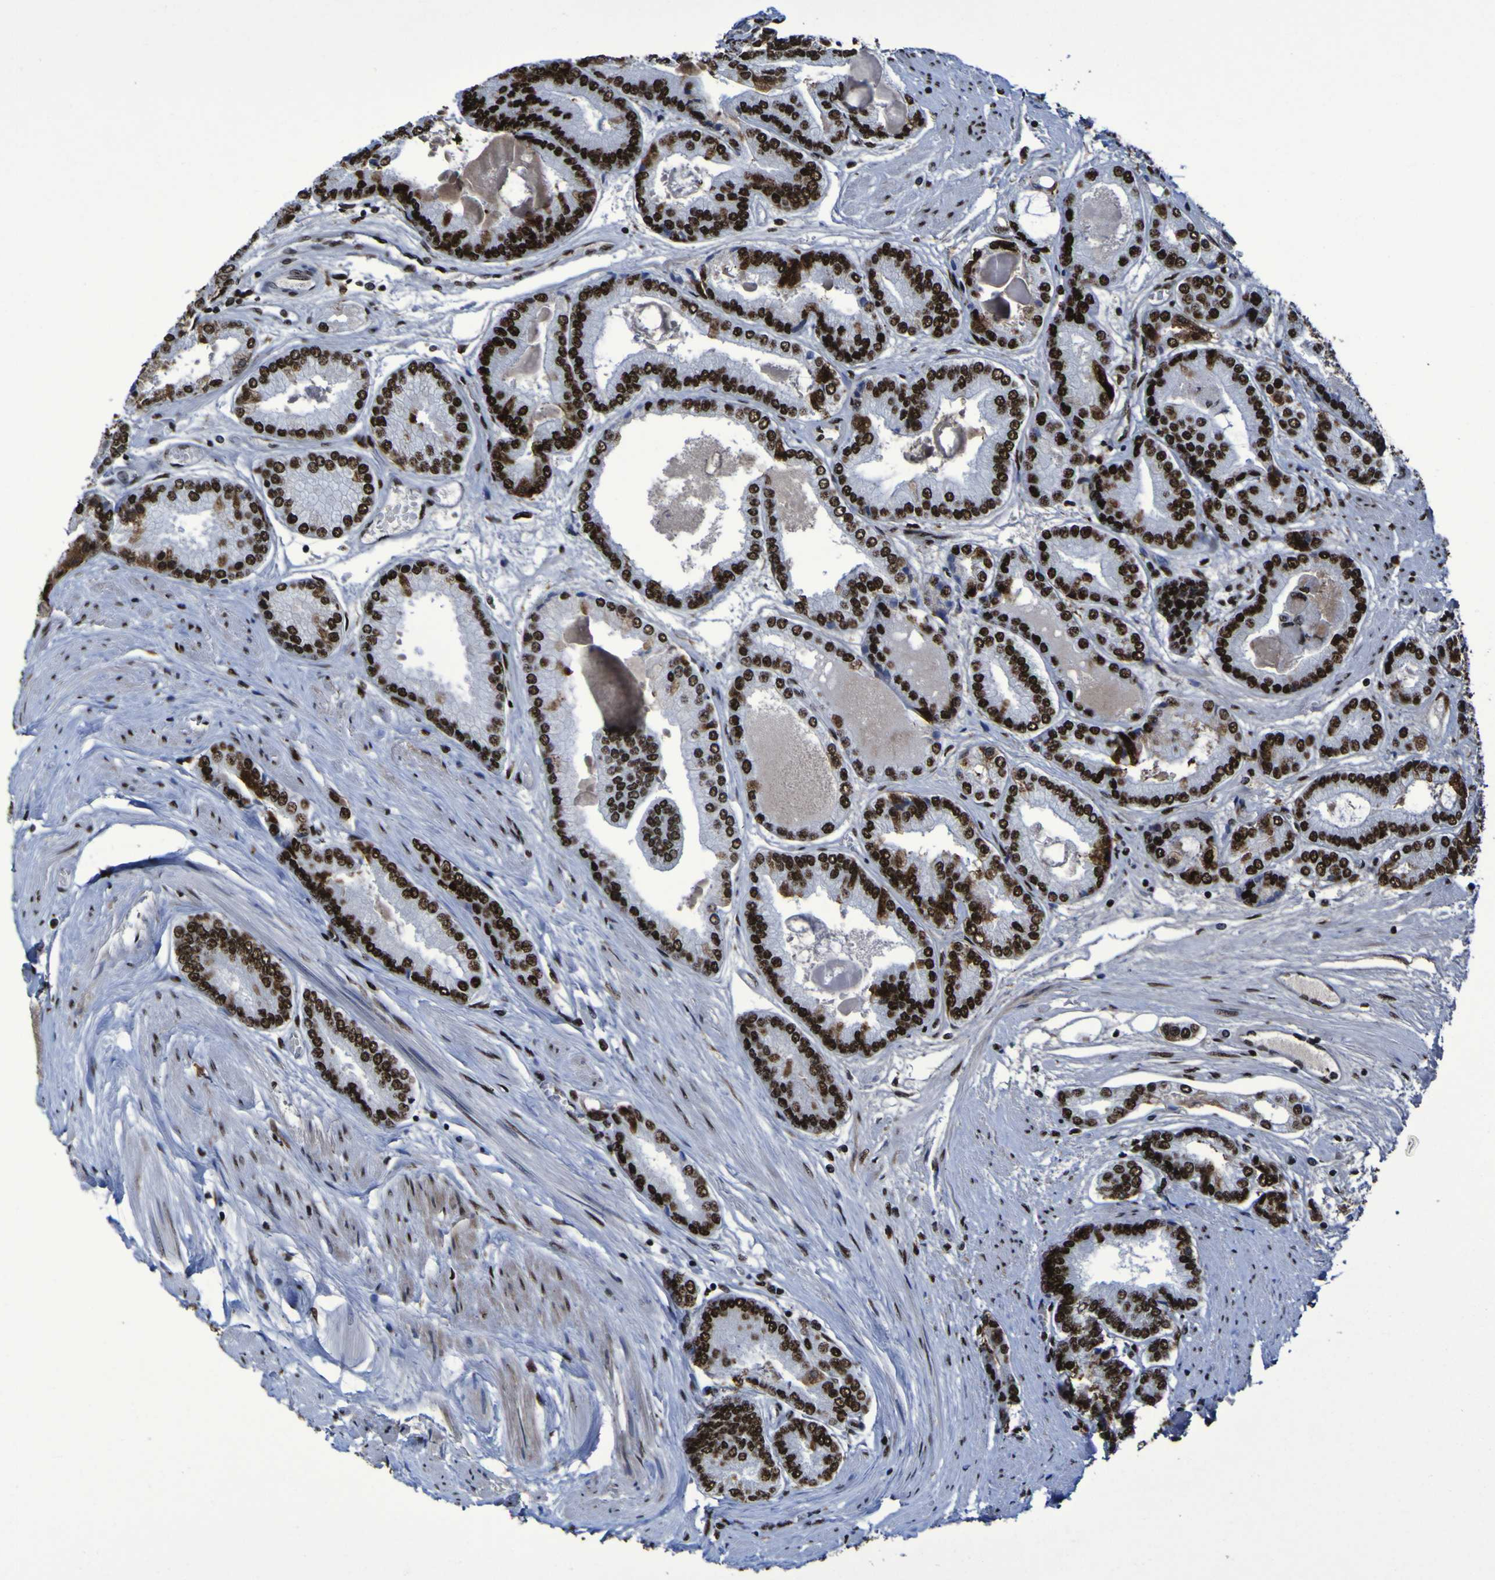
{"staining": {"intensity": "strong", "quantity": ">75%", "location": "nuclear"}, "tissue": "prostate cancer", "cell_type": "Tumor cells", "image_type": "cancer", "snomed": [{"axis": "morphology", "description": "Adenocarcinoma, High grade"}, {"axis": "topography", "description": "Prostate"}], "caption": "DAB (3,3'-diaminobenzidine) immunohistochemical staining of human prostate cancer (high-grade adenocarcinoma) reveals strong nuclear protein positivity in about >75% of tumor cells.", "gene": "NPM1", "patient": {"sex": "male", "age": 59}}